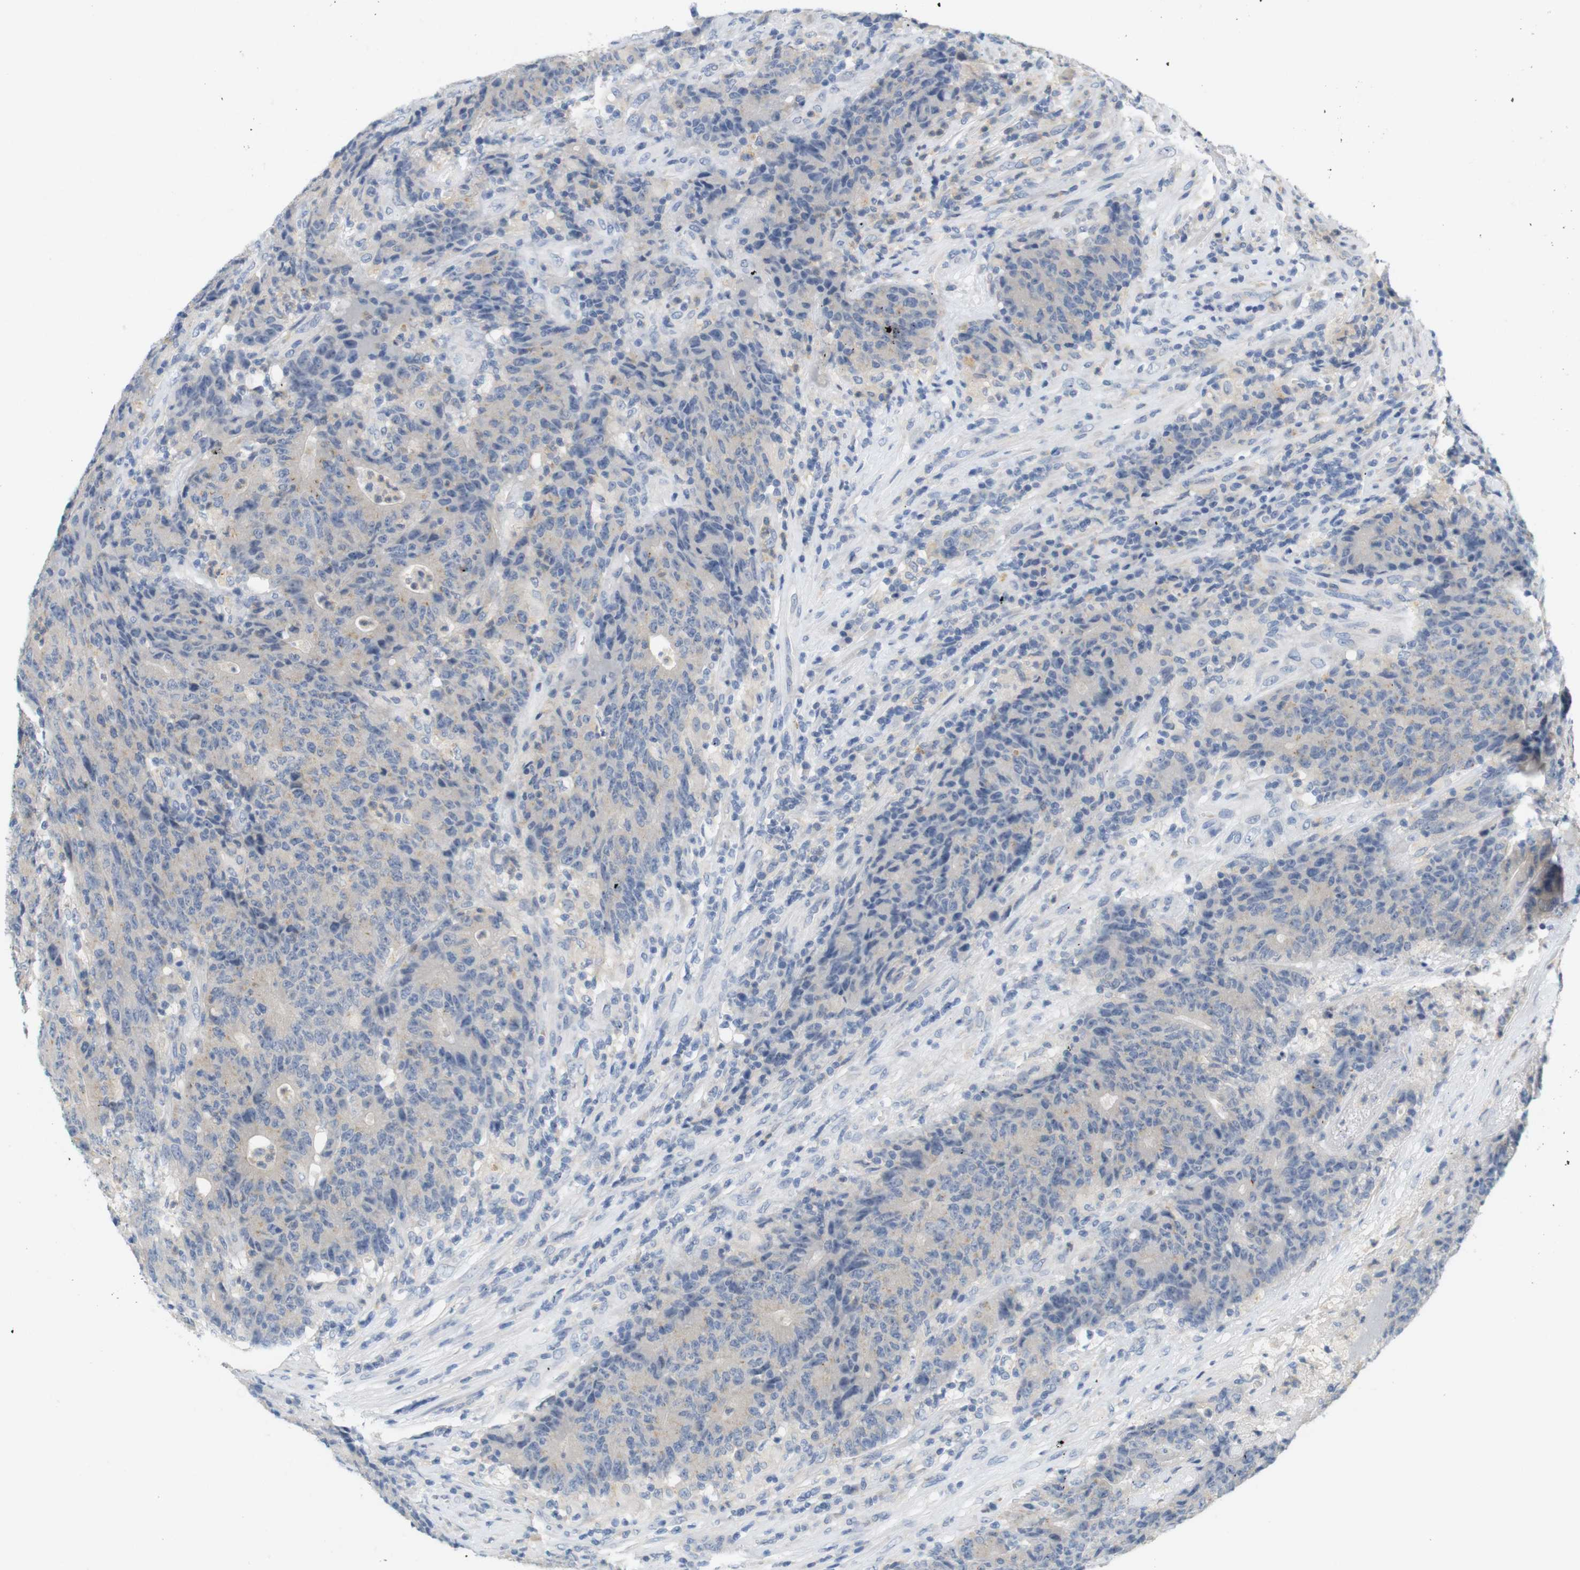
{"staining": {"intensity": "negative", "quantity": "none", "location": "none"}, "tissue": "colorectal cancer", "cell_type": "Tumor cells", "image_type": "cancer", "snomed": [{"axis": "morphology", "description": "Normal tissue, NOS"}, {"axis": "morphology", "description": "Adenocarcinoma, NOS"}, {"axis": "topography", "description": "Colon"}], "caption": "A micrograph of human colorectal adenocarcinoma is negative for staining in tumor cells. The staining is performed using DAB (3,3'-diaminobenzidine) brown chromogen with nuclei counter-stained in using hematoxylin.", "gene": "LRRK2", "patient": {"sex": "female", "age": 75}}